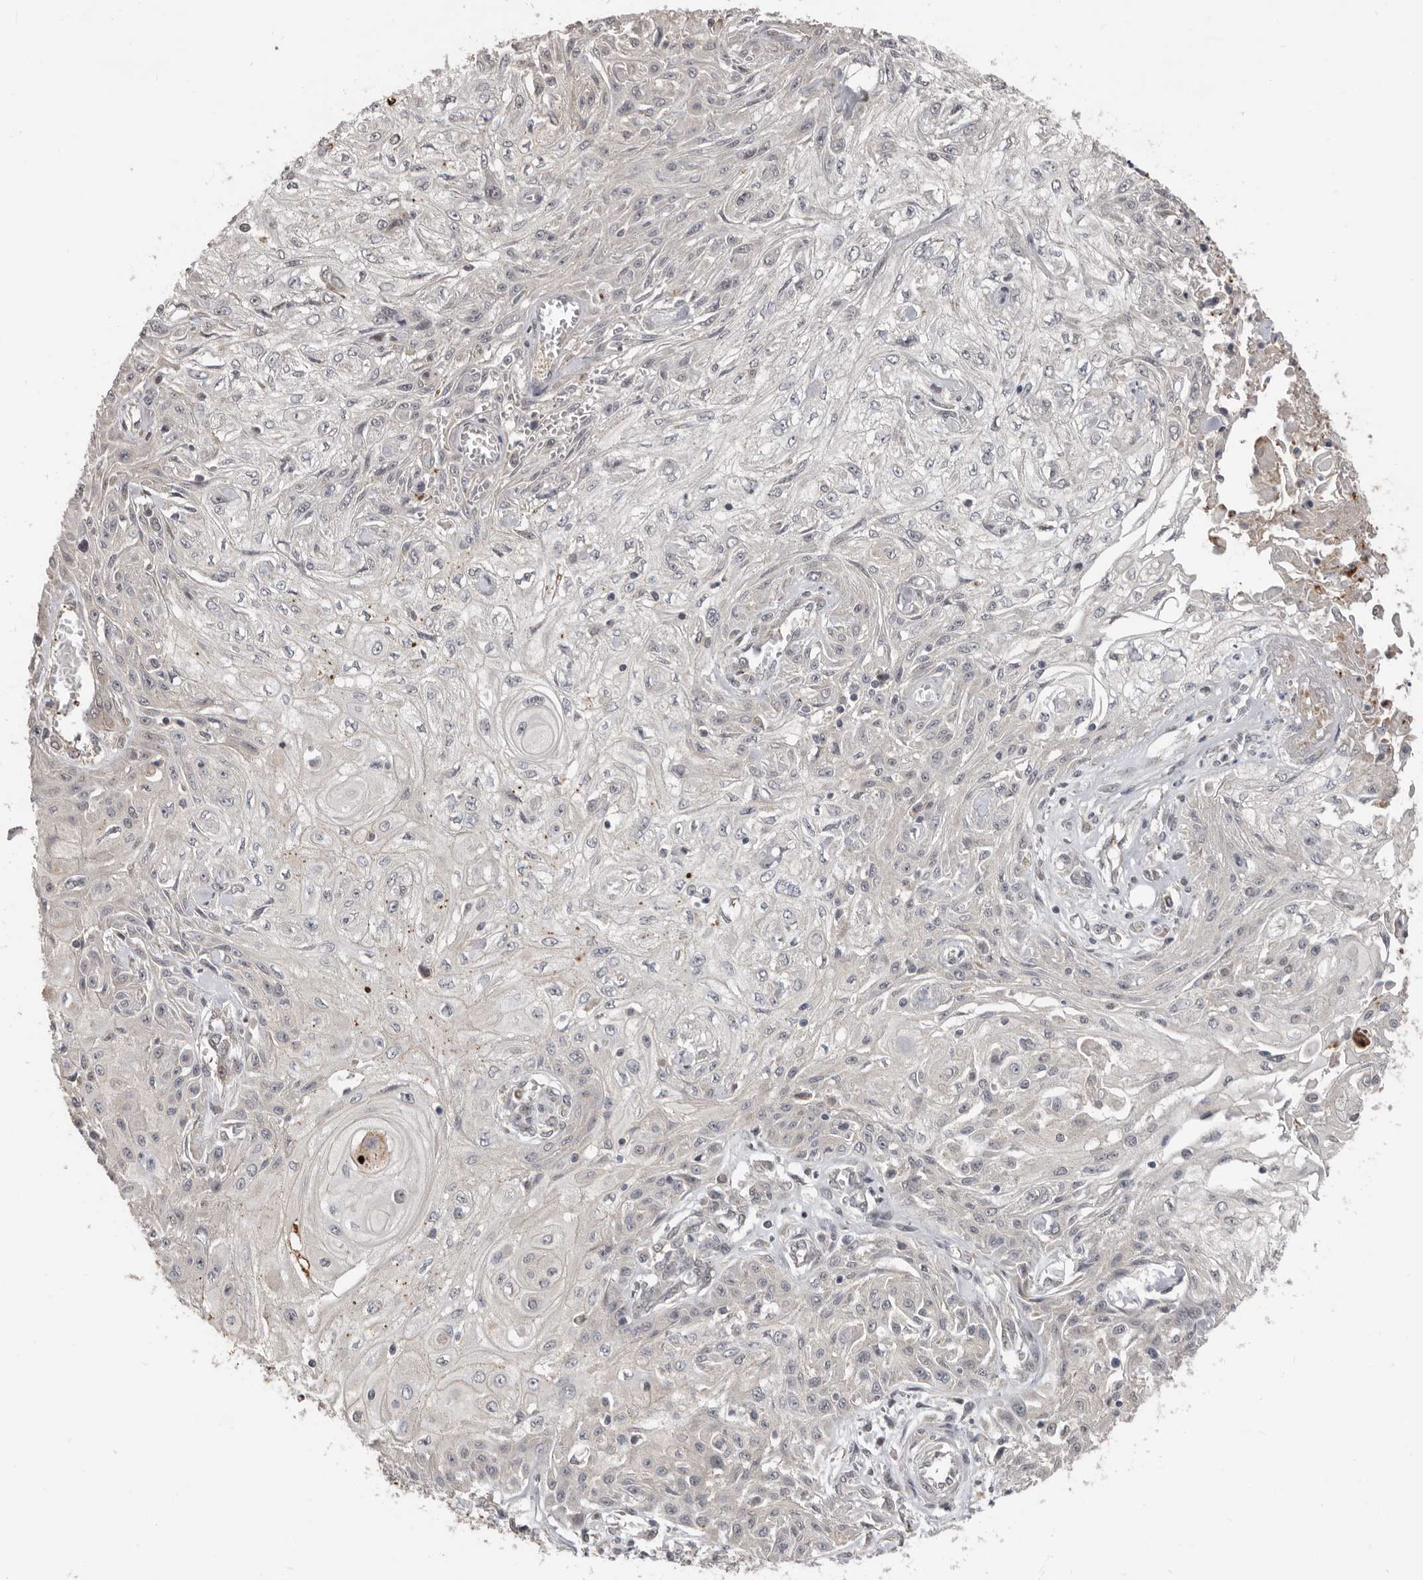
{"staining": {"intensity": "negative", "quantity": "none", "location": "none"}, "tissue": "skin cancer", "cell_type": "Tumor cells", "image_type": "cancer", "snomed": [{"axis": "morphology", "description": "Squamous cell carcinoma, NOS"}, {"axis": "morphology", "description": "Squamous cell carcinoma, metastatic, NOS"}, {"axis": "topography", "description": "Skin"}, {"axis": "topography", "description": "Lymph node"}], "caption": "This is a image of IHC staining of metastatic squamous cell carcinoma (skin), which shows no expression in tumor cells.", "gene": "LRGUK", "patient": {"sex": "male", "age": 75}}